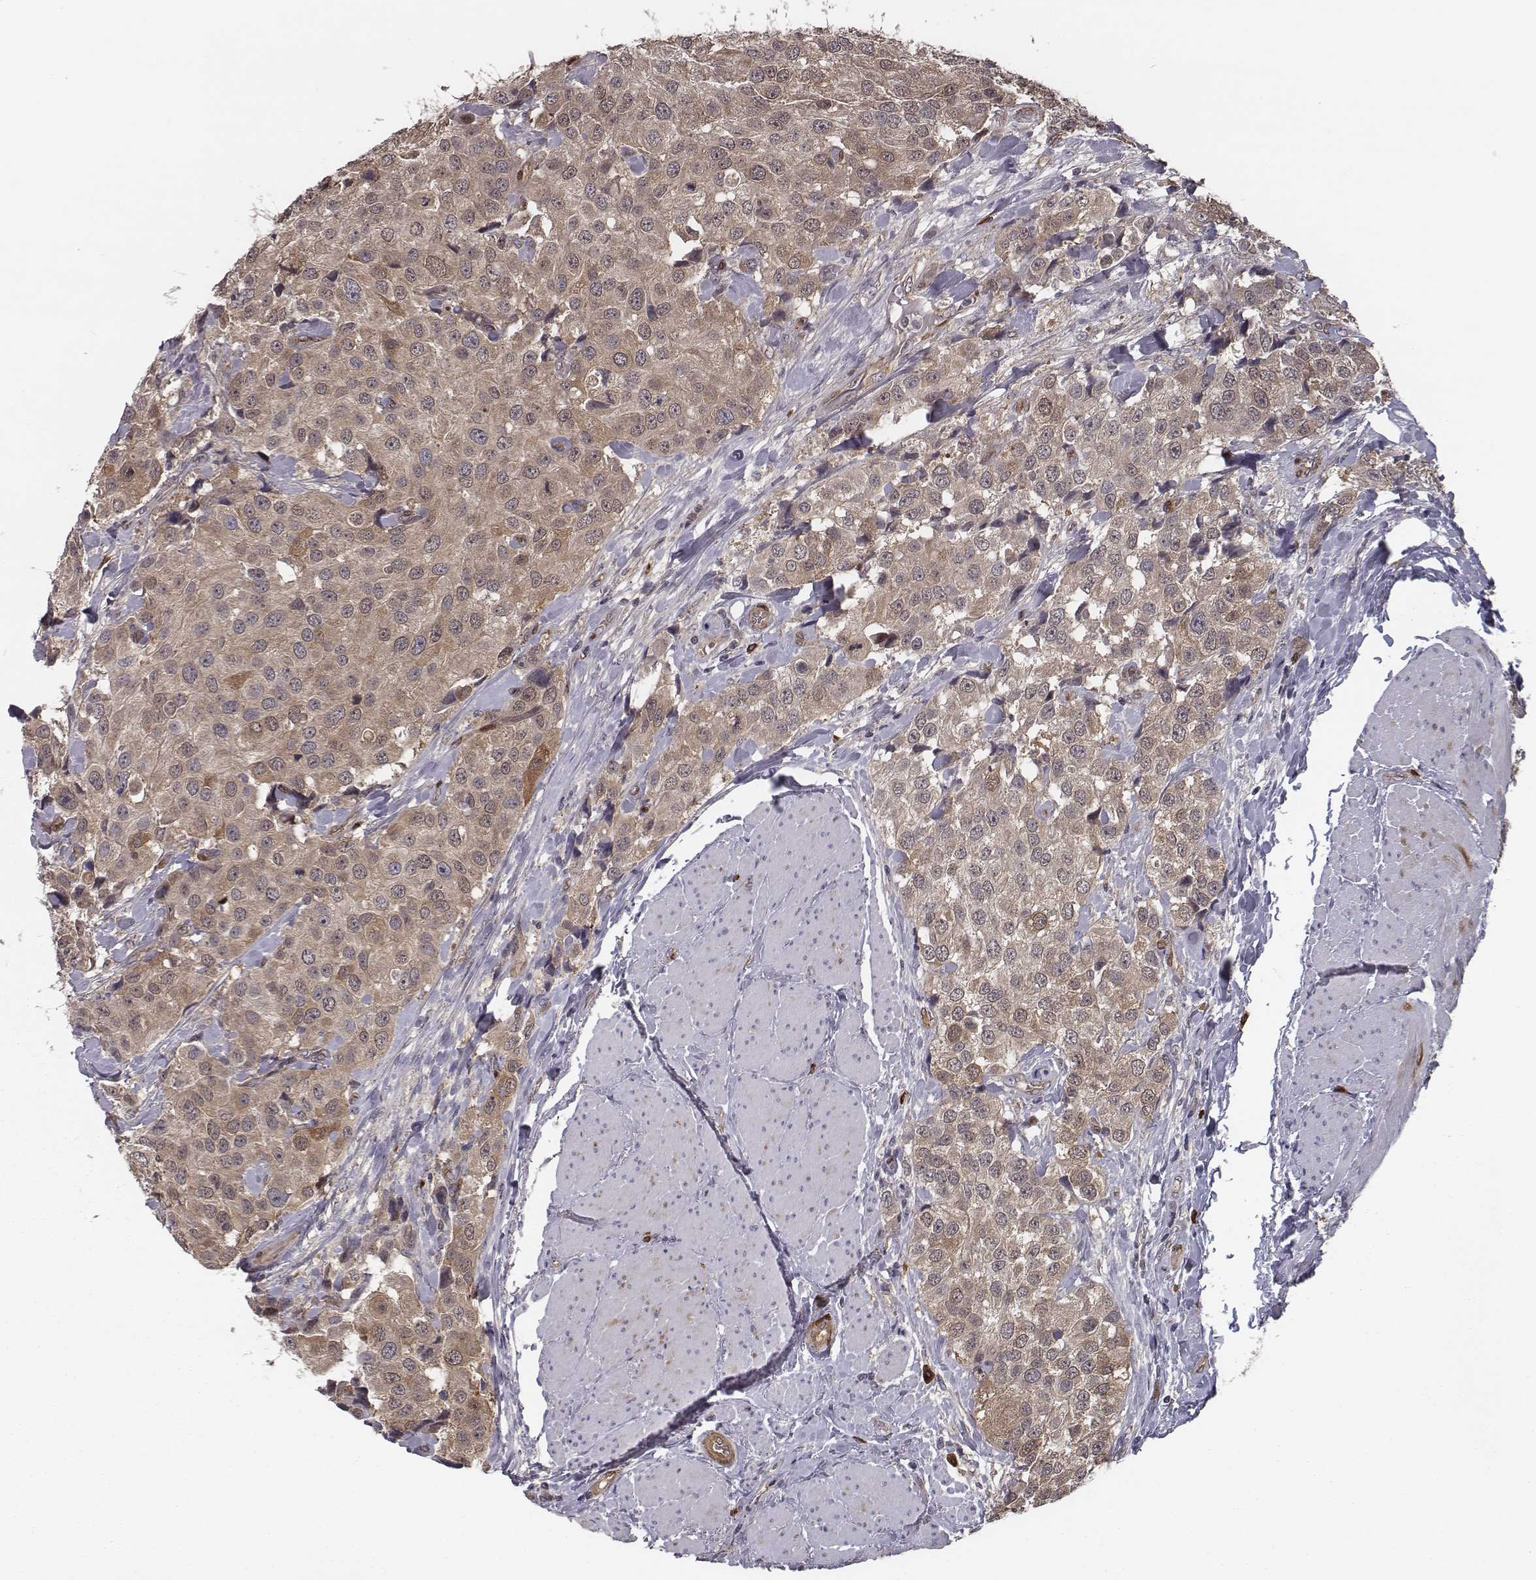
{"staining": {"intensity": "moderate", "quantity": ">75%", "location": "cytoplasmic/membranous"}, "tissue": "urothelial cancer", "cell_type": "Tumor cells", "image_type": "cancer", "snomed": [{"axis": "morphology", "description": "Urothelial carcinoma, High grade"}, {"axis": "topography", "description": "Urinary bladder"}], "caption": "Immunohistochemistry (IHC) micrograph of human urothelial cancer stained for a protein (brown), which shows medium levels of moderate cytoplasmic/membranous staining in about >75% of tumor cells.", "gene": "ISYNA1", "patient": {"sex": "female", "age": 64}}